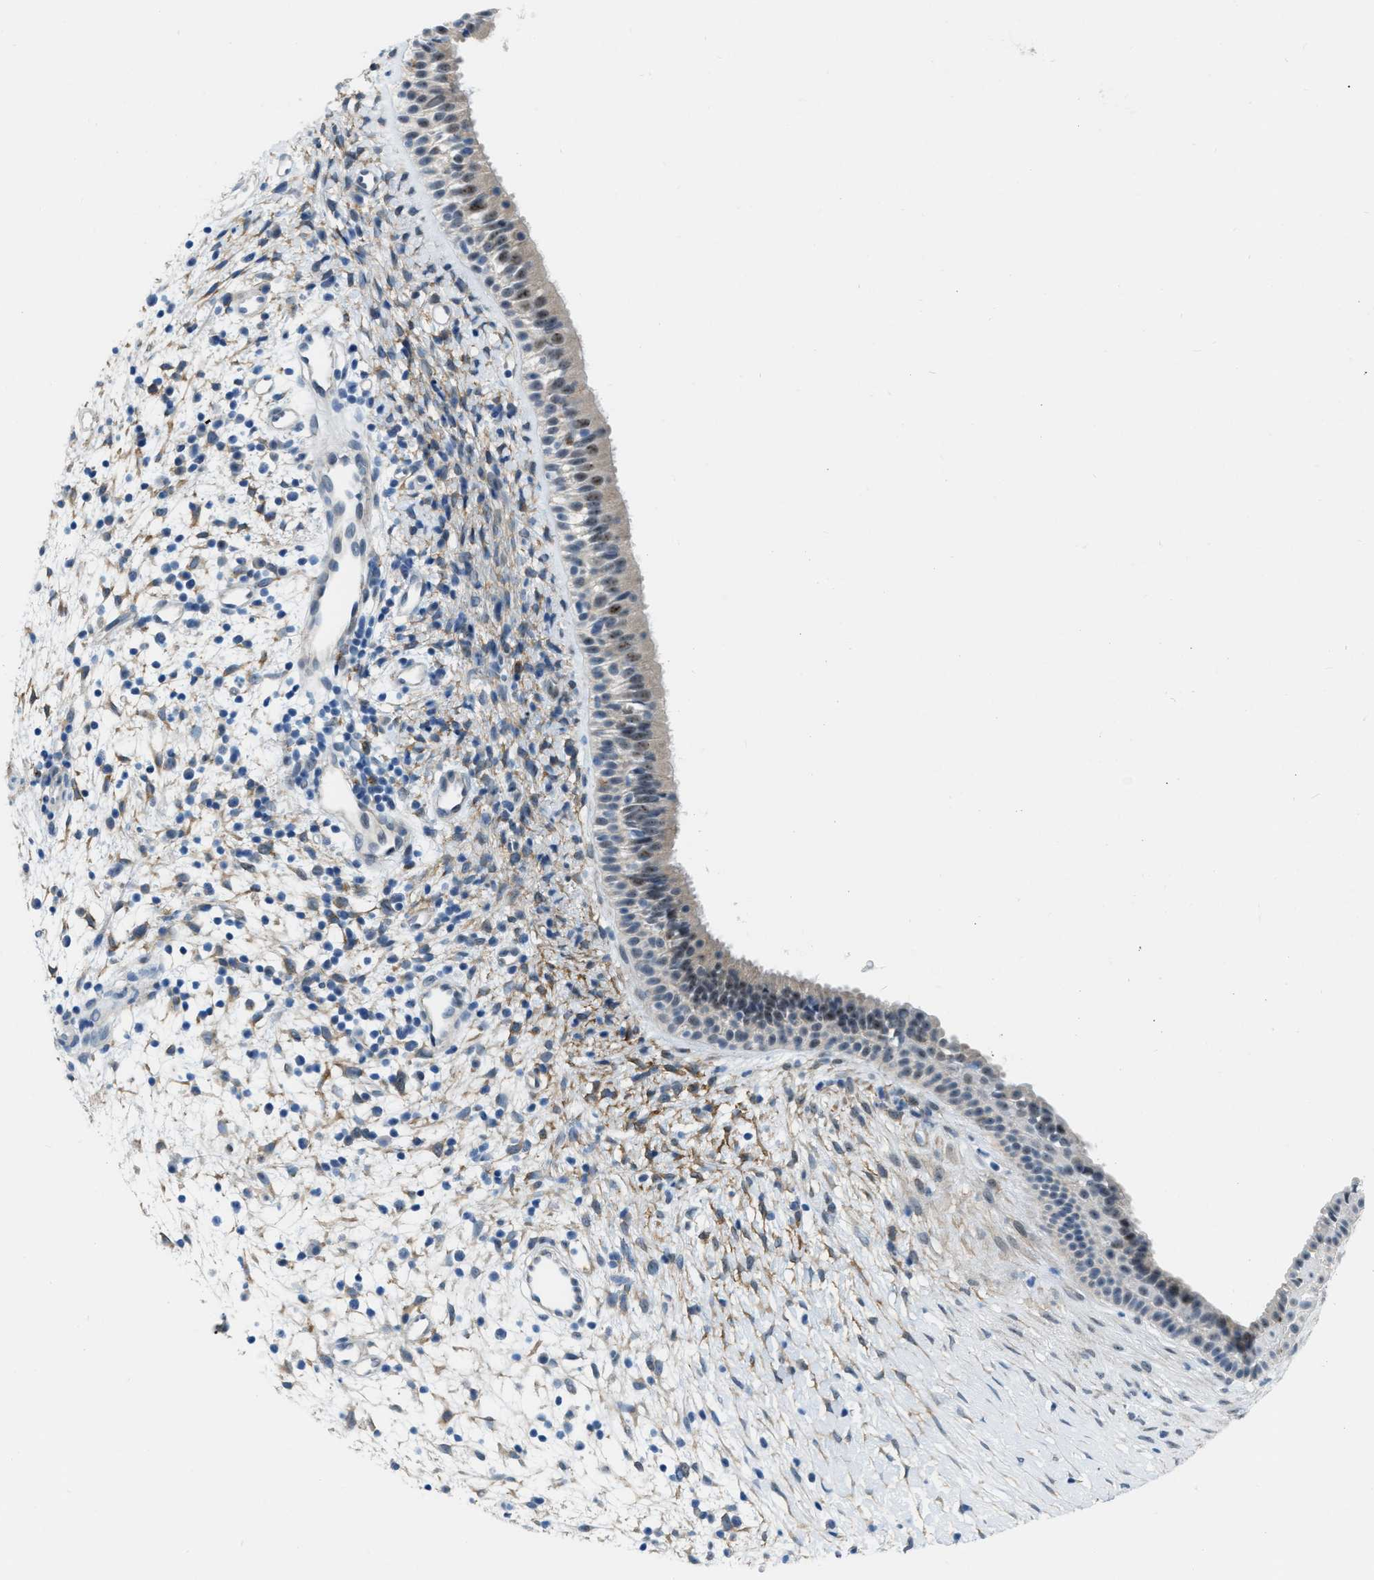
{"staining": {"intensity": "weak", "quantity": "25%-75%", "location": "cytoplasmic/membranous"}, "tissue": "nasopharynx", "cell_type": "Respiratory epithelial cells", "image_type": "normal", "snomed": [{"axis": "morphology", "description": "Normal tissue, NOS"}, {"axis": "topography", "description": "Nasopharynx"}], "caption": "Approximately 25%-75% of respiratory epithelial cells in benign nasopharynx show weak cytoplasmic/membranous protein positivity as visualized by brown immunohistochemical staining.", "gene": "PHRF1", "patient": {"sex": "male", "age": 22}}